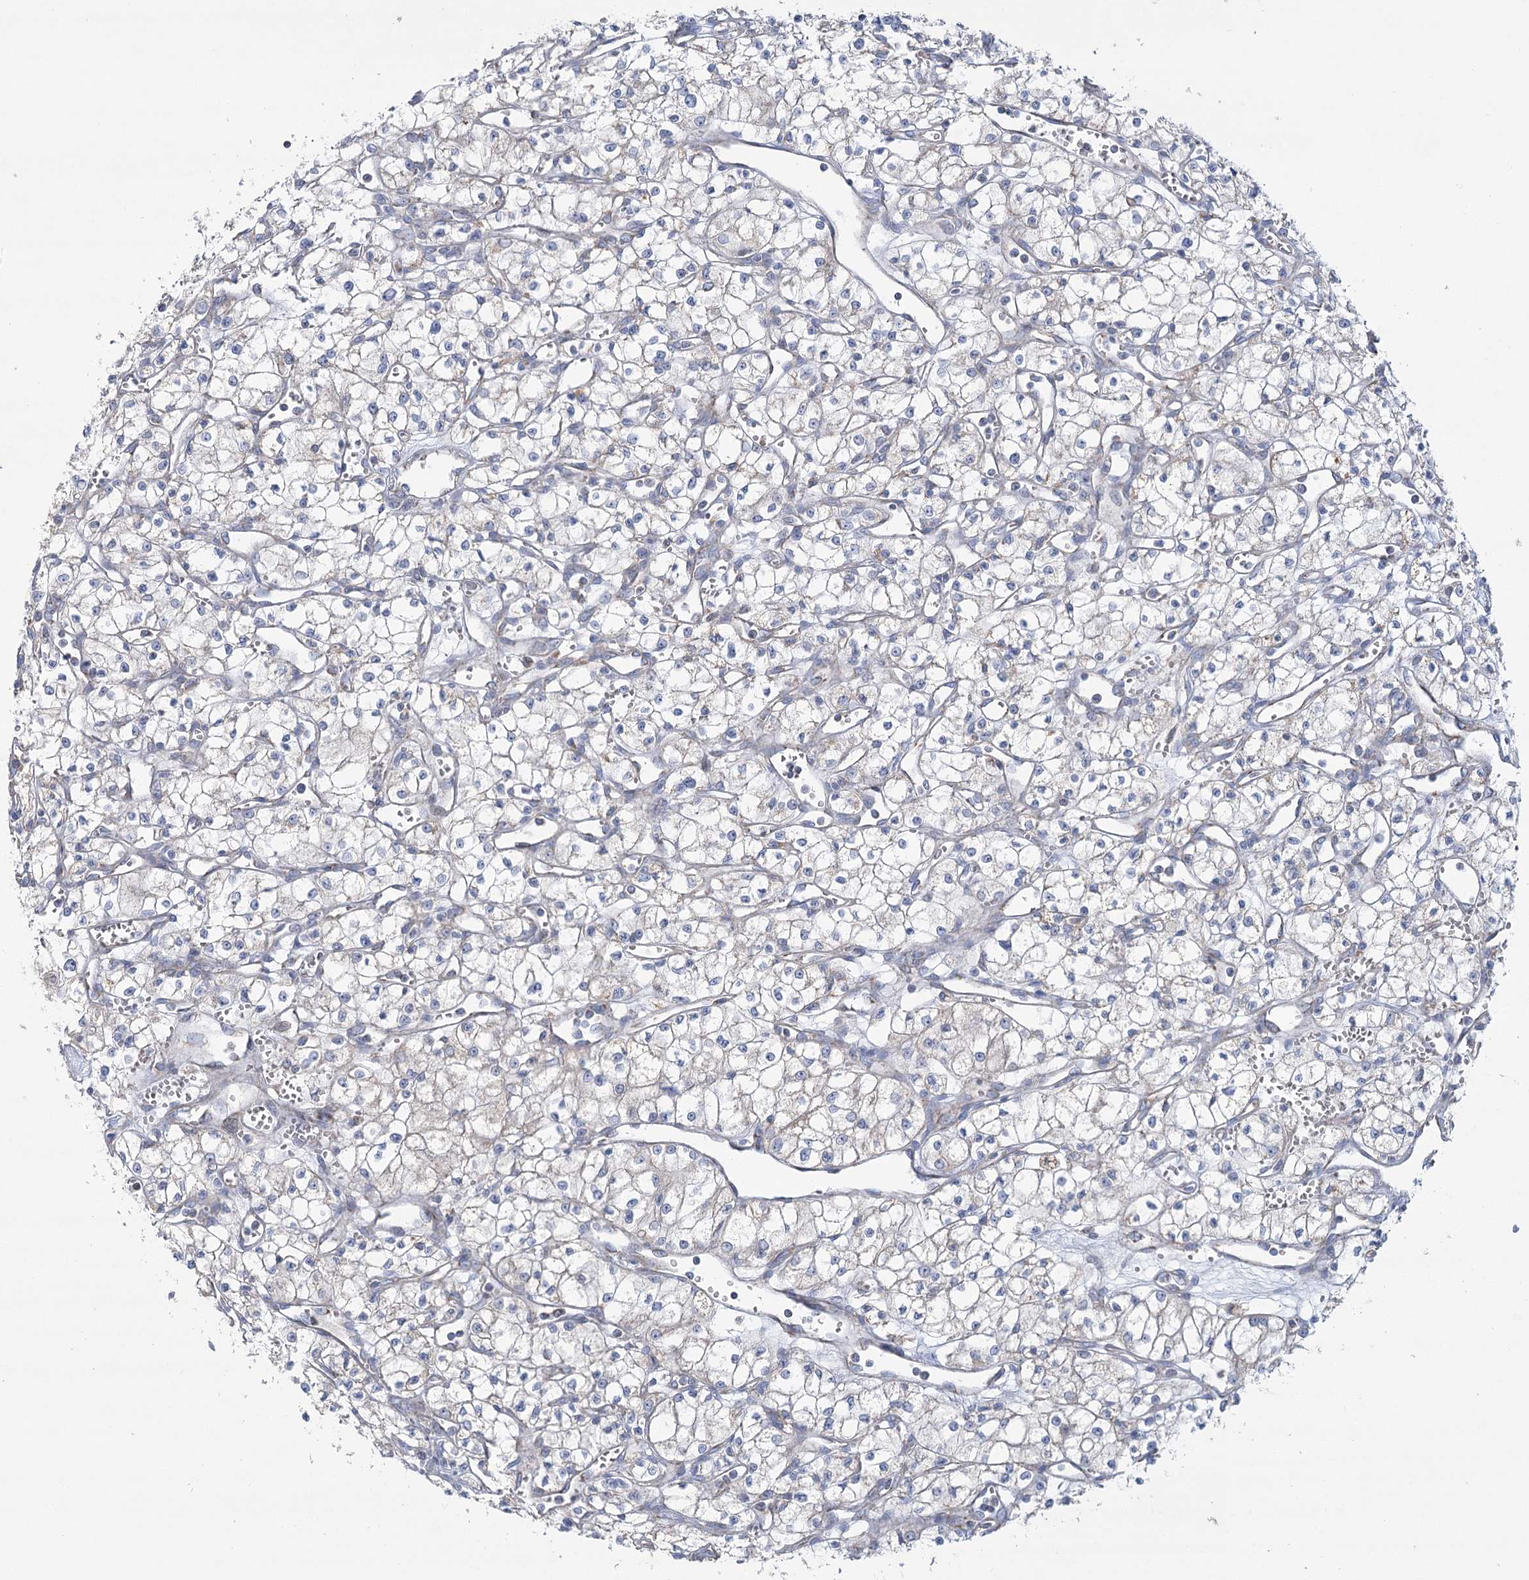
{"staining": {"intensity": "negative", "quantity": "none", "location": "none"}, "tissue": "renal cancer", "cell_type": "Tumor cells", "image_type": "cancer", "snomed": [{"axis": "morphology", "description": "Adenocarcinoma, NOS"}, {"axis": "topography", "description": "Kidney"}], "caption": "Tumor cells show no significant protein positivity in adenocarcinoma (renal).", "gene": "SNX7", "patient": {"sex": "male", "age": 59}}